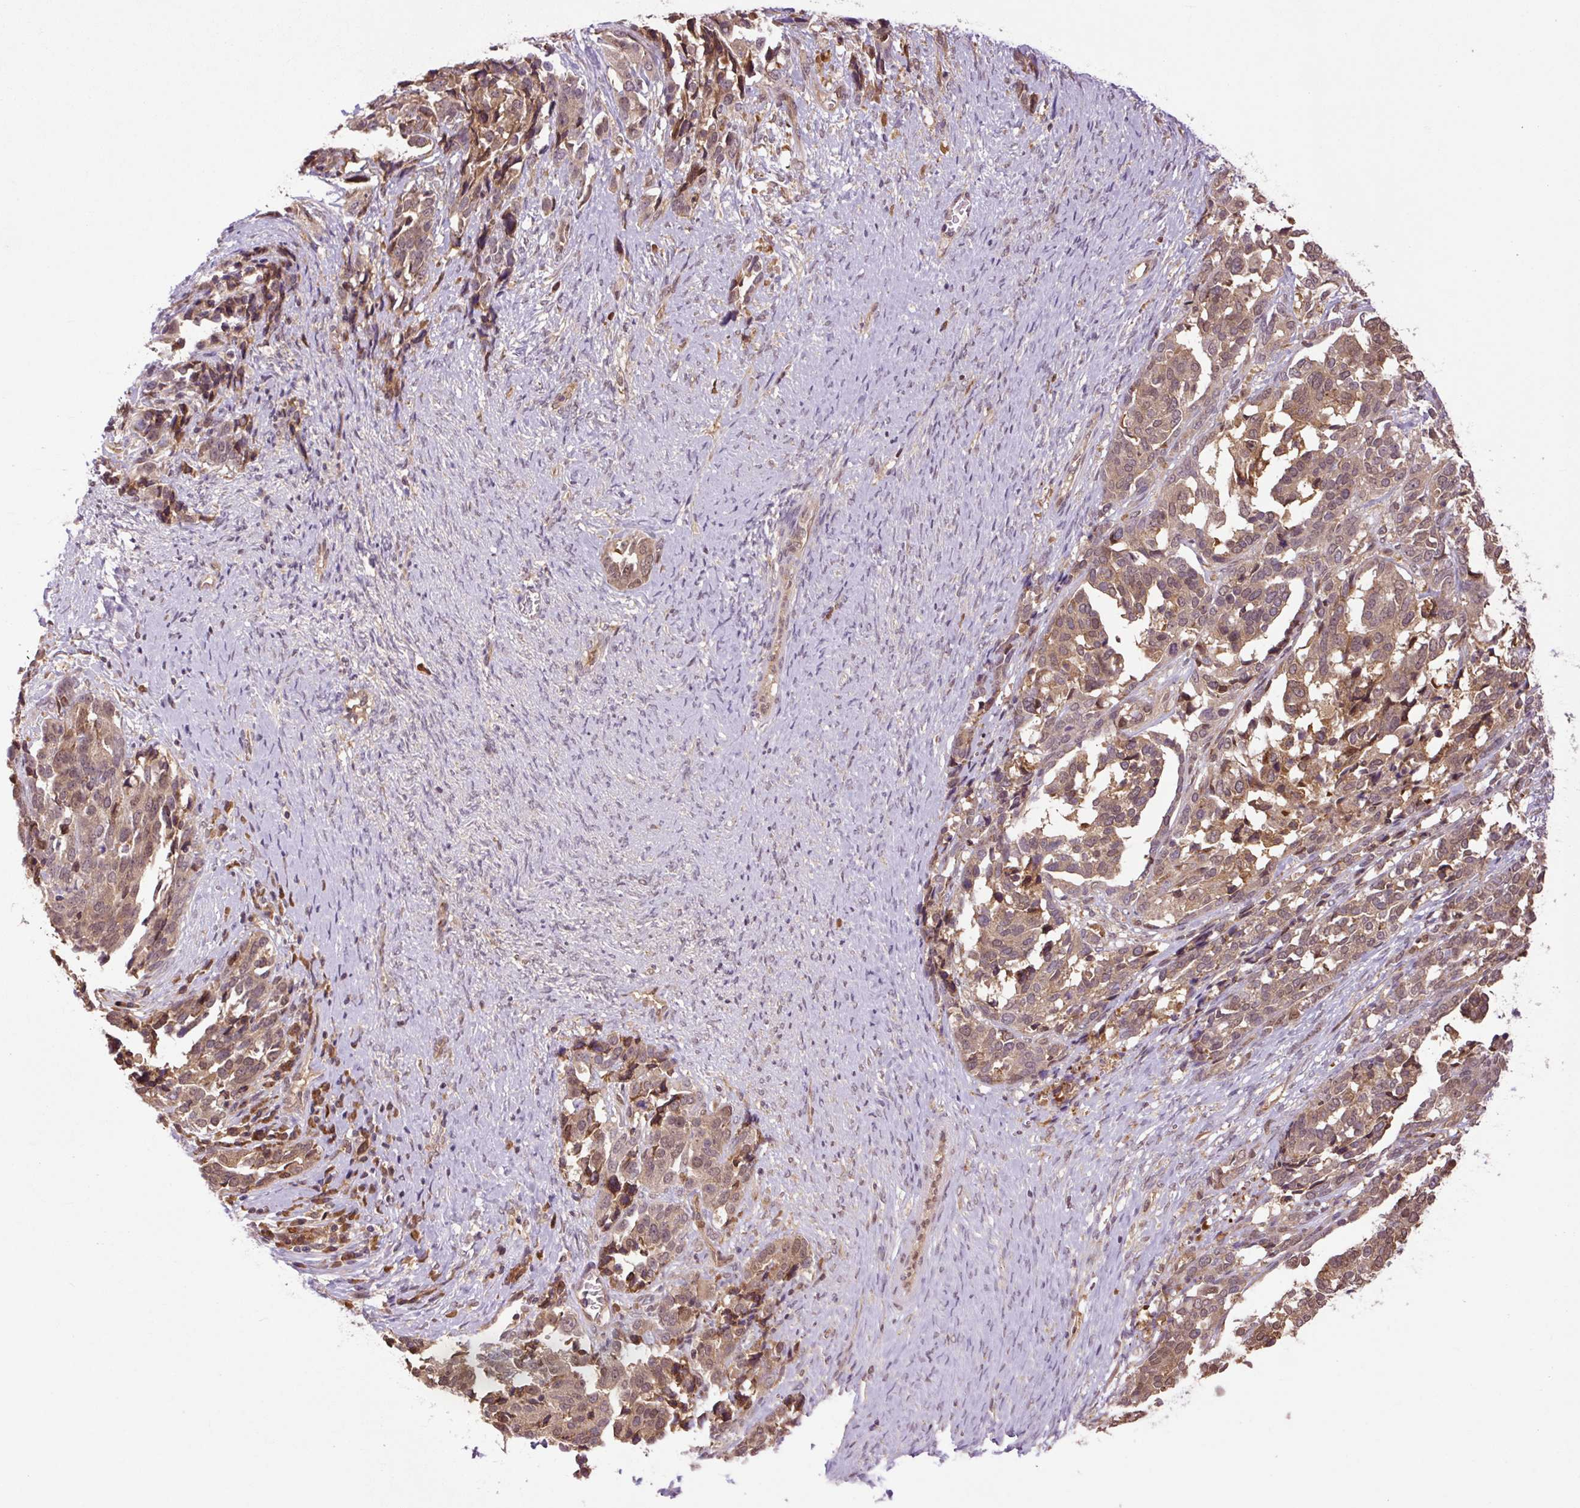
{"staining": {"intensity": "moderate", "quantity": ">75%", "location": "cytoplasmic/membranous"}, "tissue": "ovarian cancer", "cell_type": "Tumor cells", "image_type": "cancer", "snomed": [{"axis": "morphology", "description": "Cystadenocarcinoma, serous, NOS"}, {"axis": "topography", "description": "Ovary"}], "caption": "Immunohistochemistry (IHC) staining of ovarian cancer, which displays medium levels of moderate cytoplasmic/membranous positivity in approximately >75% of tumor cells indicating moderate cytoplasmic/membranous protein expression. The staining was performed using DAB (3,3'-diaminobenzidine) (brown) for protein detection and nuclei were counterstained in hematoxylin (blue).", "gene": "TPT1", "patient": {"sex": "female", "age": 44}}